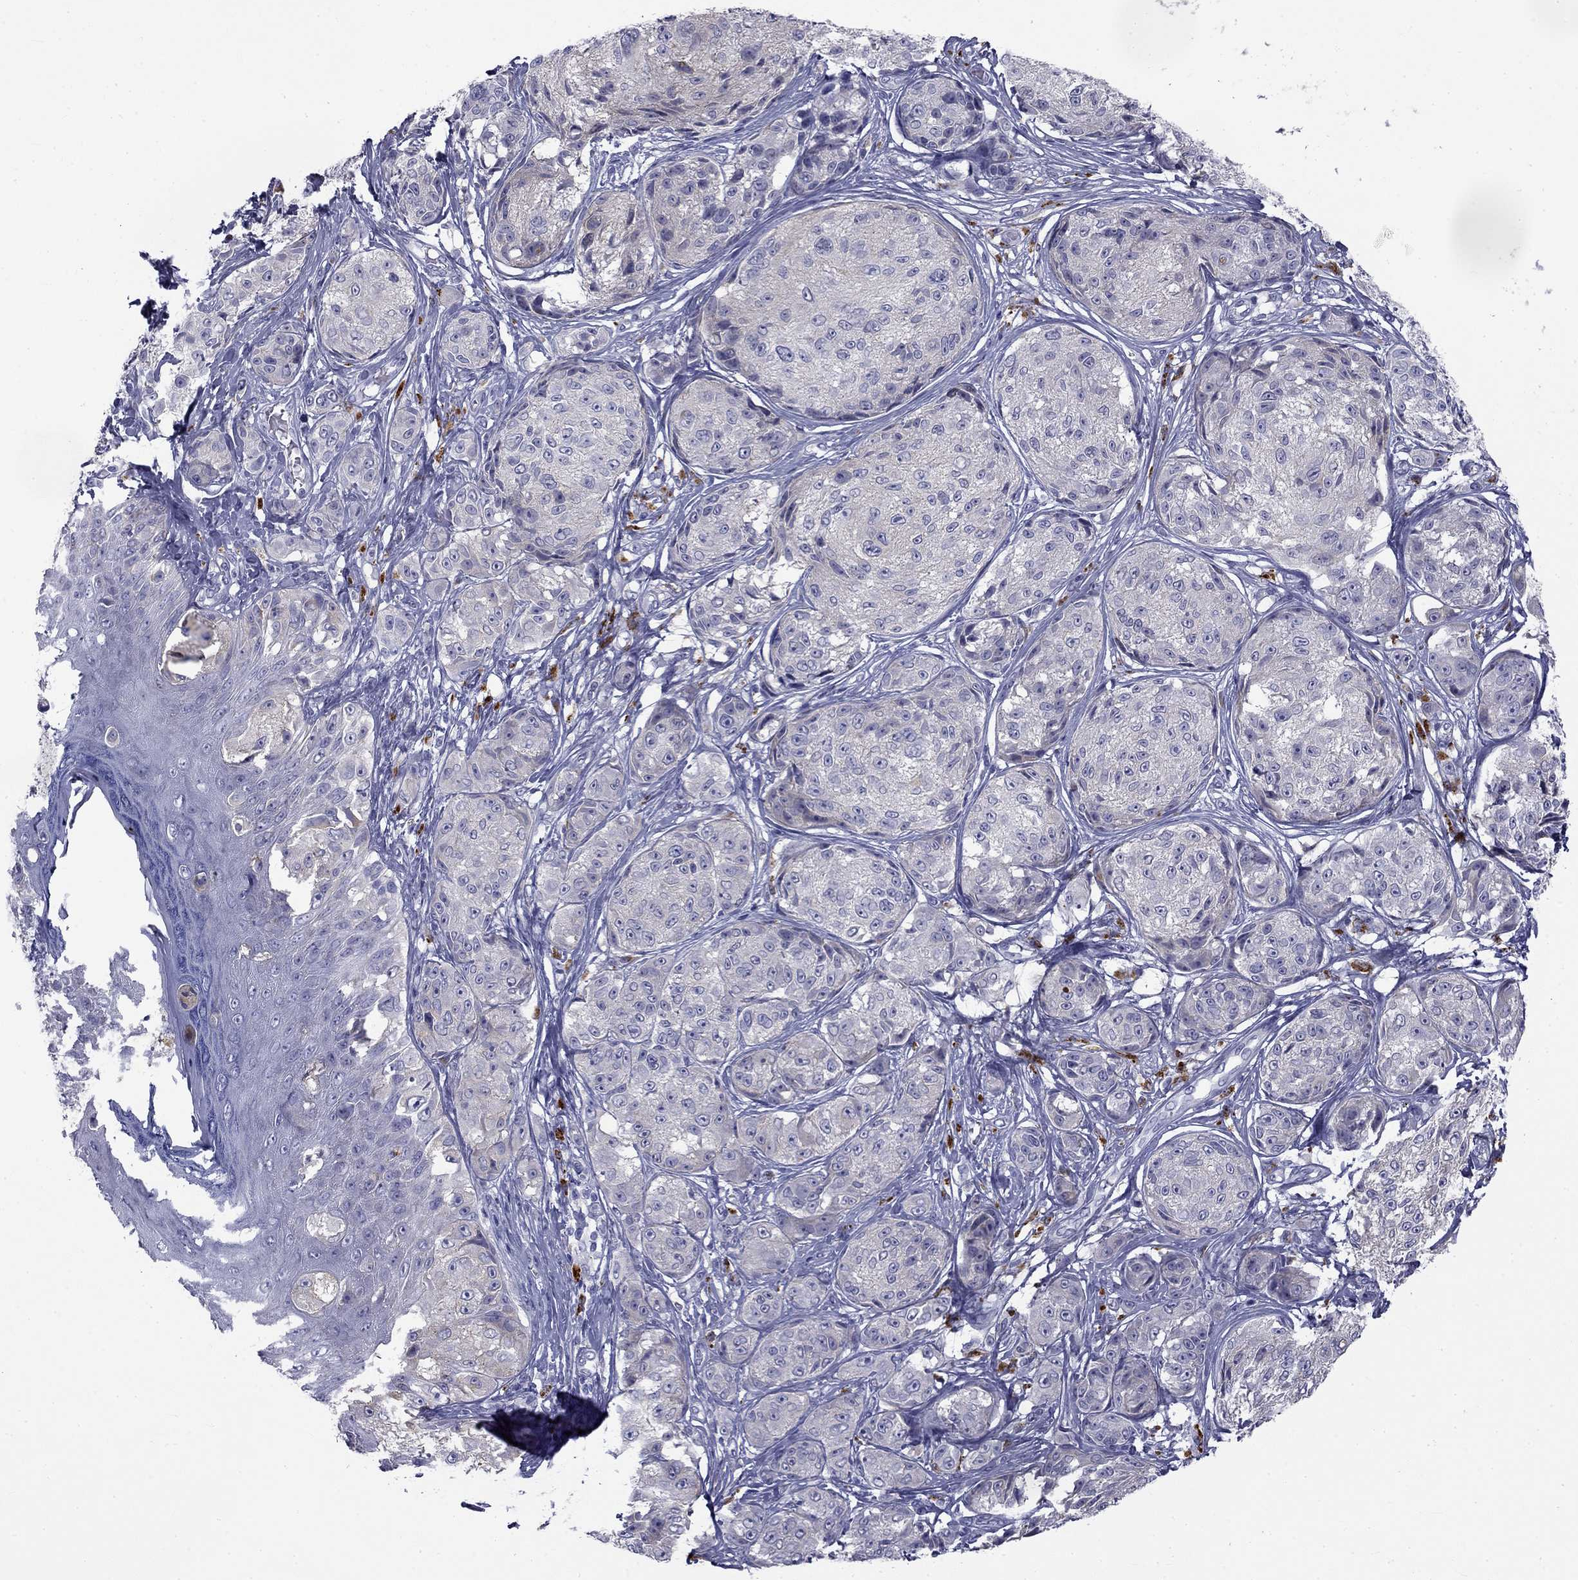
{"staining": {"intensity": "negative", "quantity": "none", "location": "none"}, "tissue": "melanoma", "cell_type": "Tumor cells", "image_type": "cancer", "snomed": [{"axis": "morphology", "description": "Malignant melanoma, NOS"}, {"axis": "topography", "description": "Skin"}], "caption": "IHC of malignant melanoma shows no staining in tumor cells. Brightfield microscopy of immunohistochemistry (IHC) stained with DAB (3,3'-diaminobenzidine) (brown) and hematoxylin (blue), captured at high magnification.", "gene": "CLPSL2", "patient": {"sex": "male", "age": 61}}